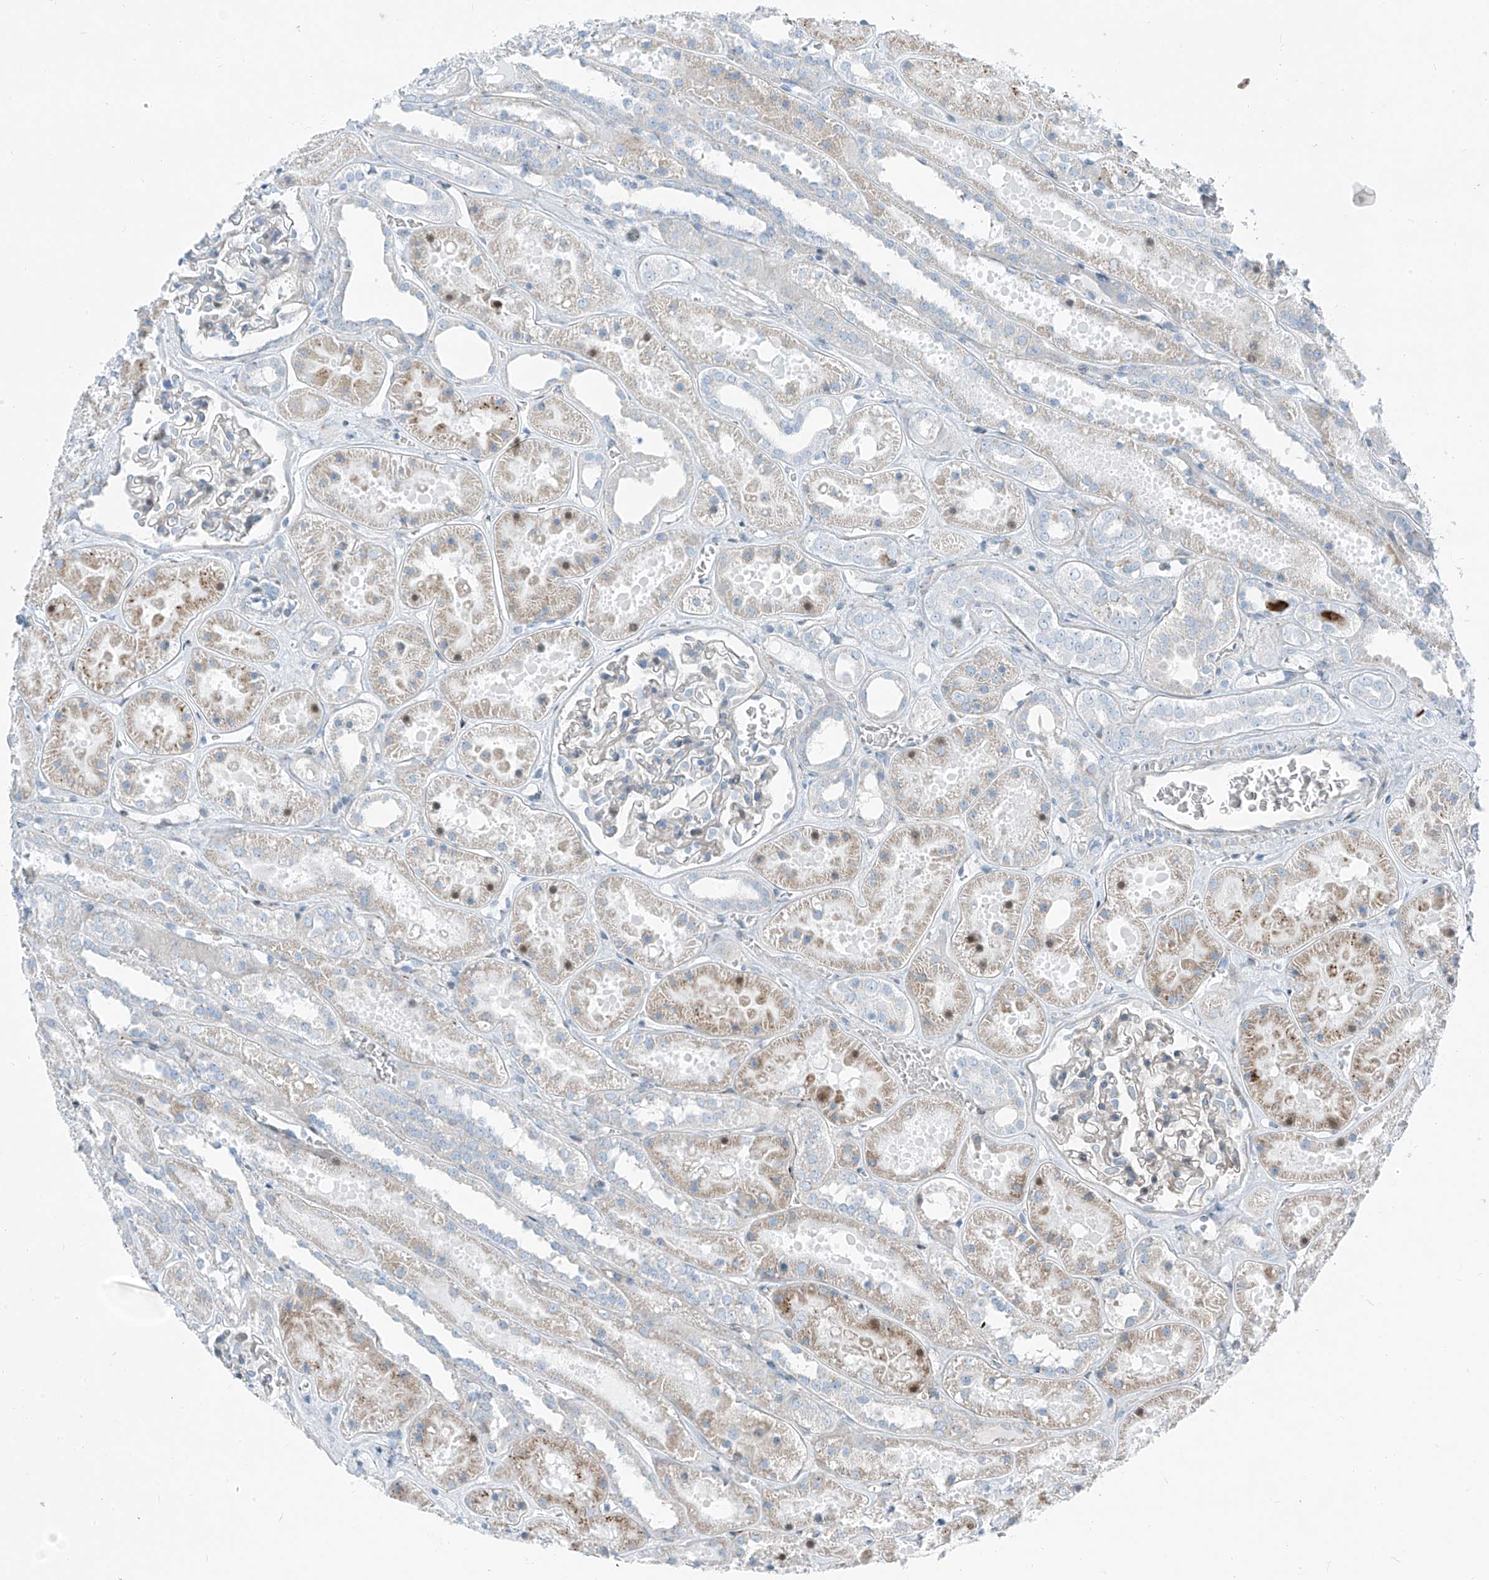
{"staining": {"intensity": "negative", "quantity": "none", "location": "none"}, "tissue": "kidney", "cell_type": "Cells in glomeruli", "image_type": "normal", "snomed": [{"axis": "morphology", "description": "Normal tissue, NOS"}, {"axis": "topography", "description": "Kidney"}], "caption": "DAB (3,3'-diaminobenzidine) immunohistochemical staining of benign kidney shows no significant positivity in cells in glomeruli.", "gene": "HIC2", "patient": {"sex": "female", "age": 41}}